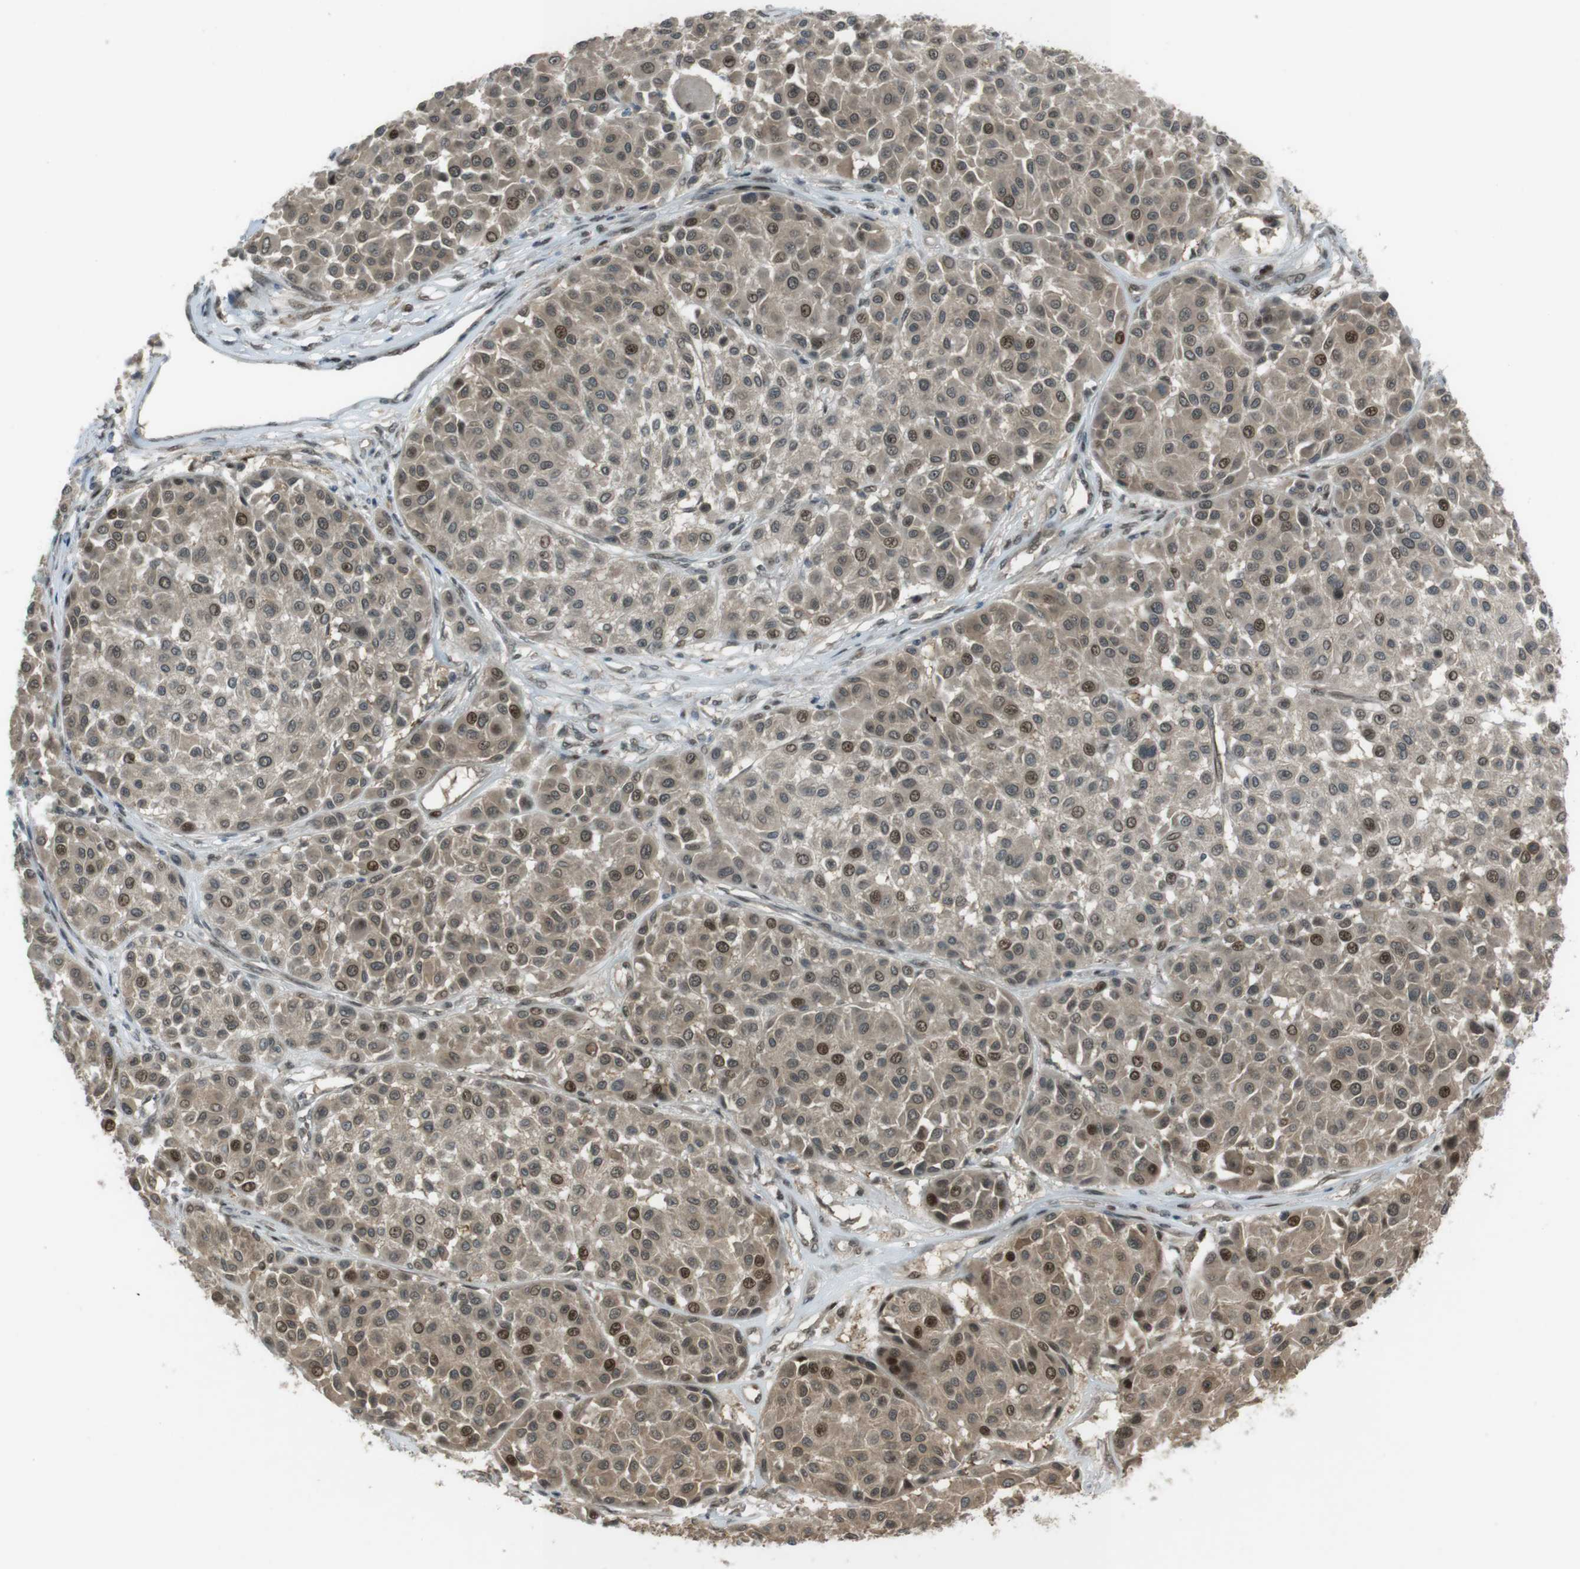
{"staining": {"intensity": "weak", "quantity": ">75%", "location": "cytoplasmic/membranous,nuclear"}, "tissue": "melanoma", "cell_type": "Tumor cells", "image_type": "cancer", "snomed": [{"axis": "morphology", "description": "Malignant melanoma, Metastatic site"}, {"axis": "topography", "description": "Soft tissue"}], "caption": "Immunohistochemical staining of melanoma displays weak cytoplasmic/membranous and nuclear protein staining in about >75% of tumor cells.", "gene": "SLITRK5", "patient": {"sex": "male", "age": 41}}